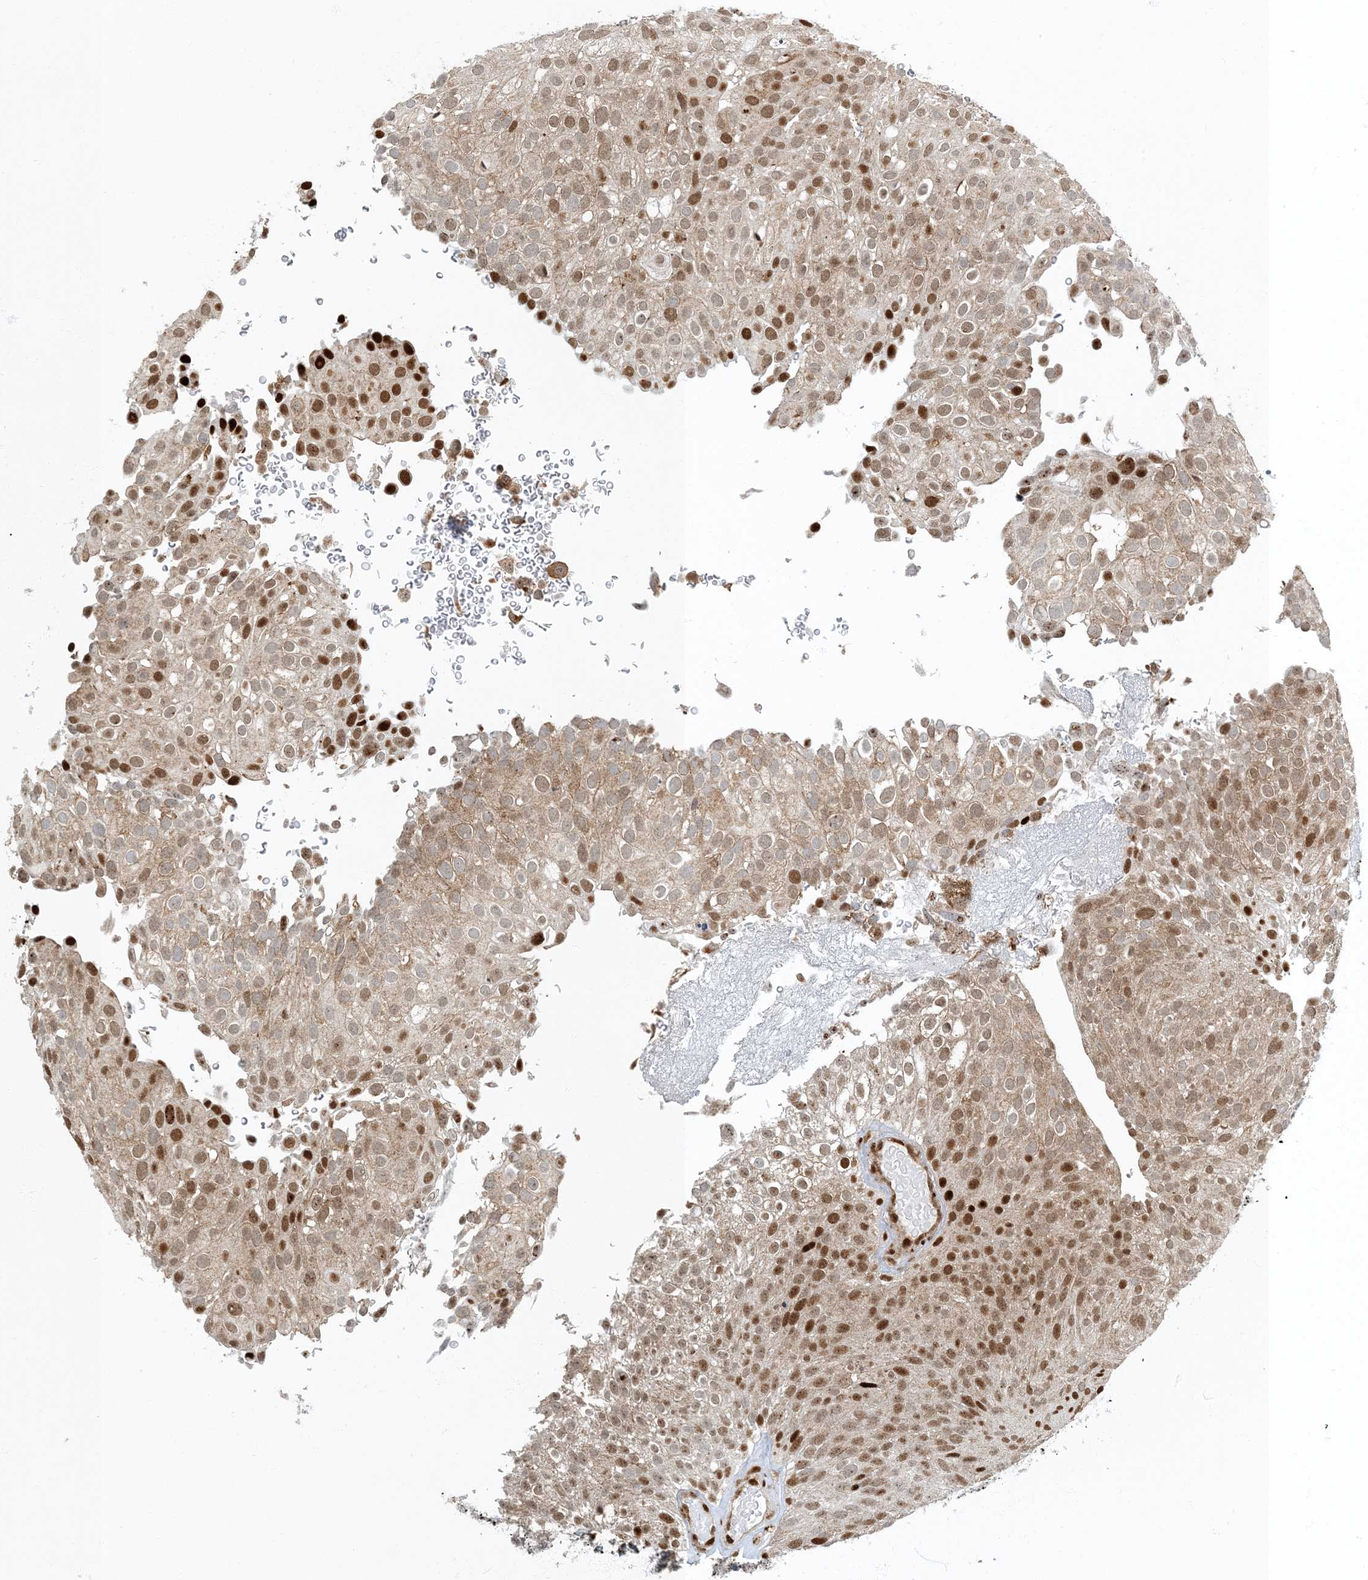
{"staining": {"intensity": "moderate", "quantity": ">75%", "location": "nuclear"}, "tissue": "urothelial cancer", "cell_type": "Tumor cells", "image_type": "cancer", "snomed": [{"axis": "morphology", "description": "Urothelial carcinoma, Low grade"}, {"axis": "topography", "description": "Urinary bladder"}], "caption": "Brown immunohistochemical staining in human urothelial cancer displays moderate nuclear staining in approximately >75% of tumor cells.", "gene": "MBD1", "patient": {"sex": "male", "age": 78}}